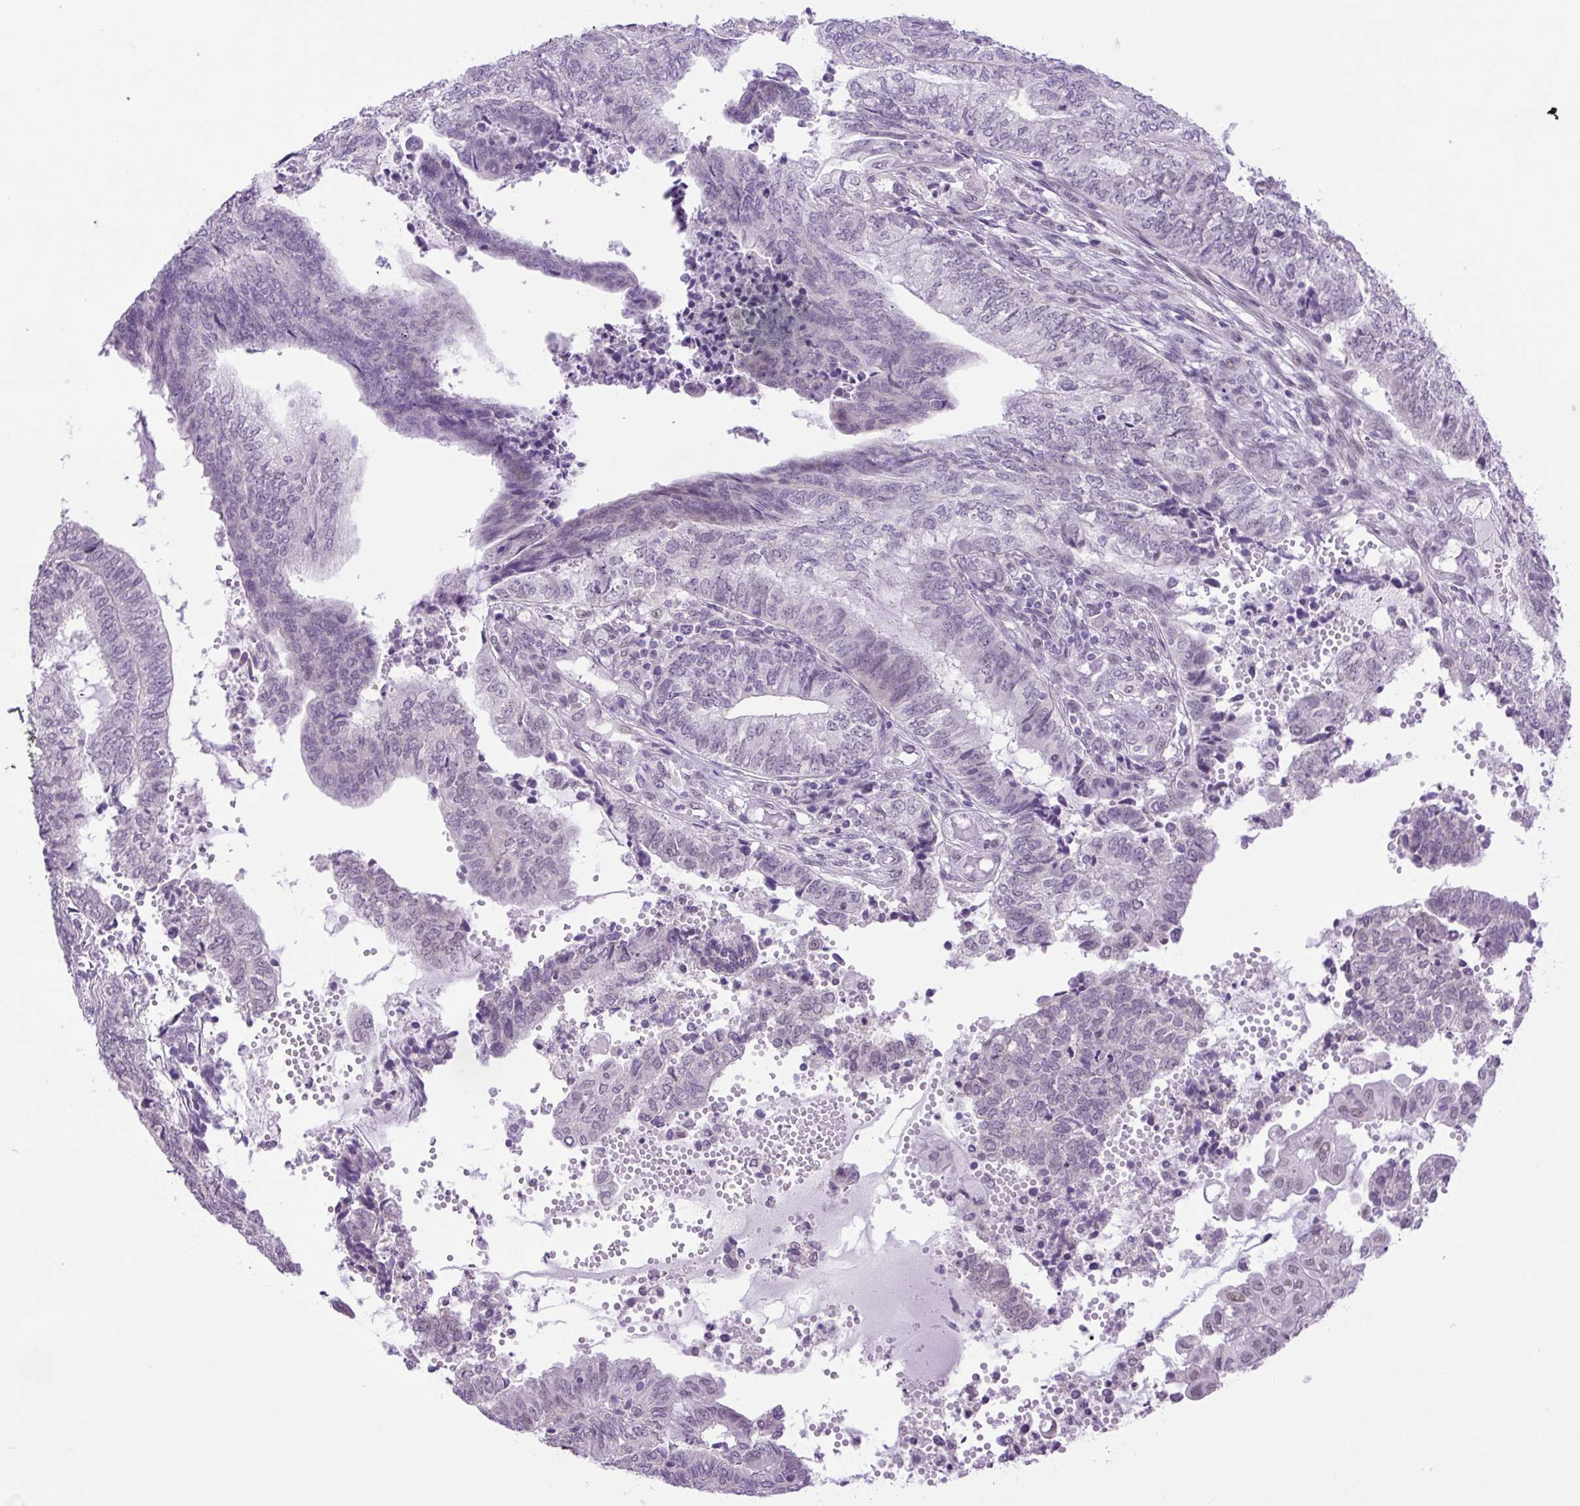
{"staining": {"intensity": "negative", "quantity": "none", "location": "none"}, "tissue": "endometrial cancer", "cell_type": "Tumor cells", "image_type": "cancer", "snomed": [{"axis": "morphology", "description": "Adenocarcinoma, NOS"}, {"axis": "topography", "description": "Uterus"}, {"axis": "topography", "description": "Endometrium"}], "caption": "There is no significant staining in tumor cells of adenocarcinoma (endometrial).", "gene": "KPNA1", "patient": {"sex": "female", "age": 70}}